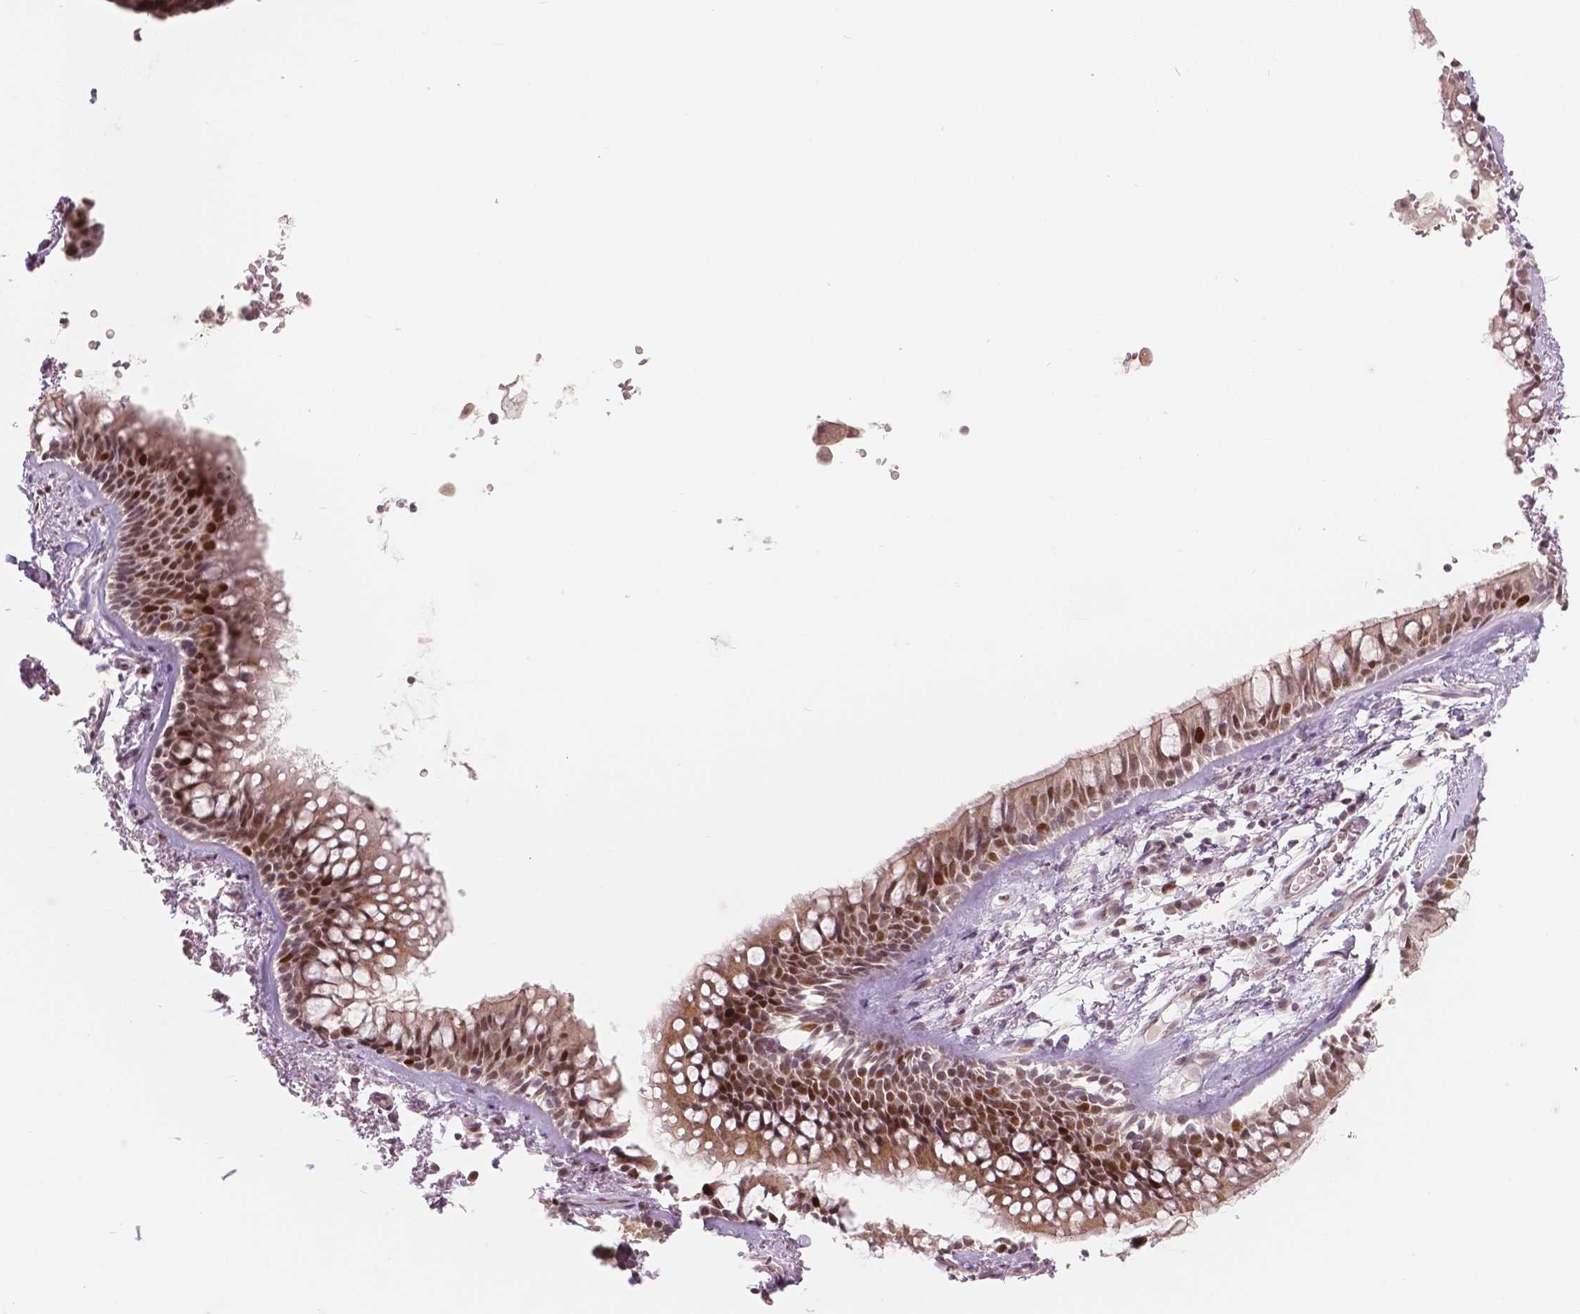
{"staining": {"intensity": "moderate", "quantity": "<25%", "location": "cytoplasmic/membranous,nuclear"}, "tissue": "soft tissue", "cell_type": "Fibroblasts", "image_type": "normal", "snomed": [{"axis": "morphology", "description": "Normal tissue, NOS"}, {"axis": "topography", "description": "Cartilage tissue"}, {"axis": "topography", "description": "Bronchus"}], "caption": "Soft tissue stained with DAB immunohistochemistry shows low levels of moderate cytoplasmic/membranous,nuclear positivity in about <25% of fibroblasts.", "gene": "NSD2", "patient": {"sex": "female", "age": 79}}